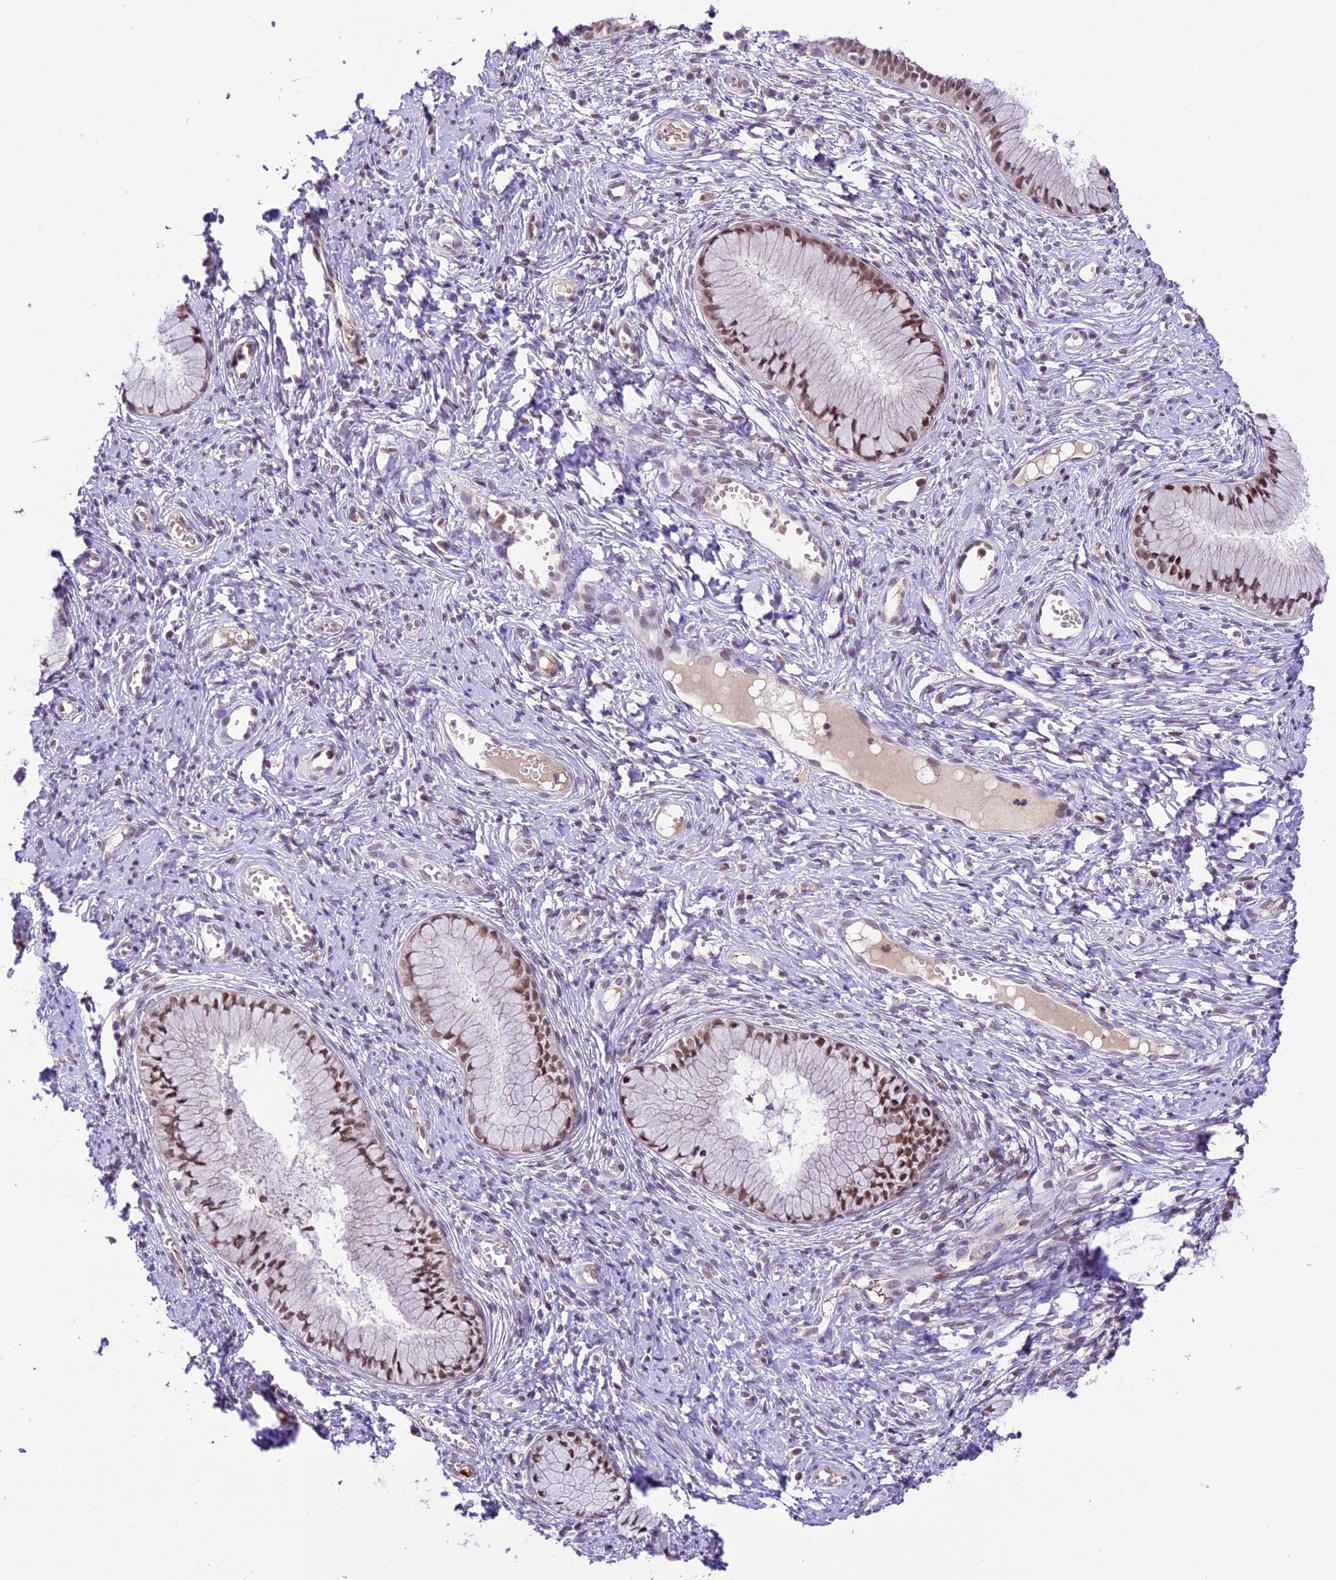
{"staining": {"intensity": "moderate", "quantity": ">75%", "location": "nuclear"}, "tissue": "cervix", "cell_type": "Glandular cells", "image_type": "normal", "snomed": [{"axis": "morphology", "description": "Normal tissue, NOS"}, {"axis": "topography", "description": "Cervix"}], "caption": "The immunohistochemical stain shows moderate nuclear positivity in glandular cells of unremarkable cervix.", "gene": "SHKBP1", "patient": {"sex": "female", "age": 42}}